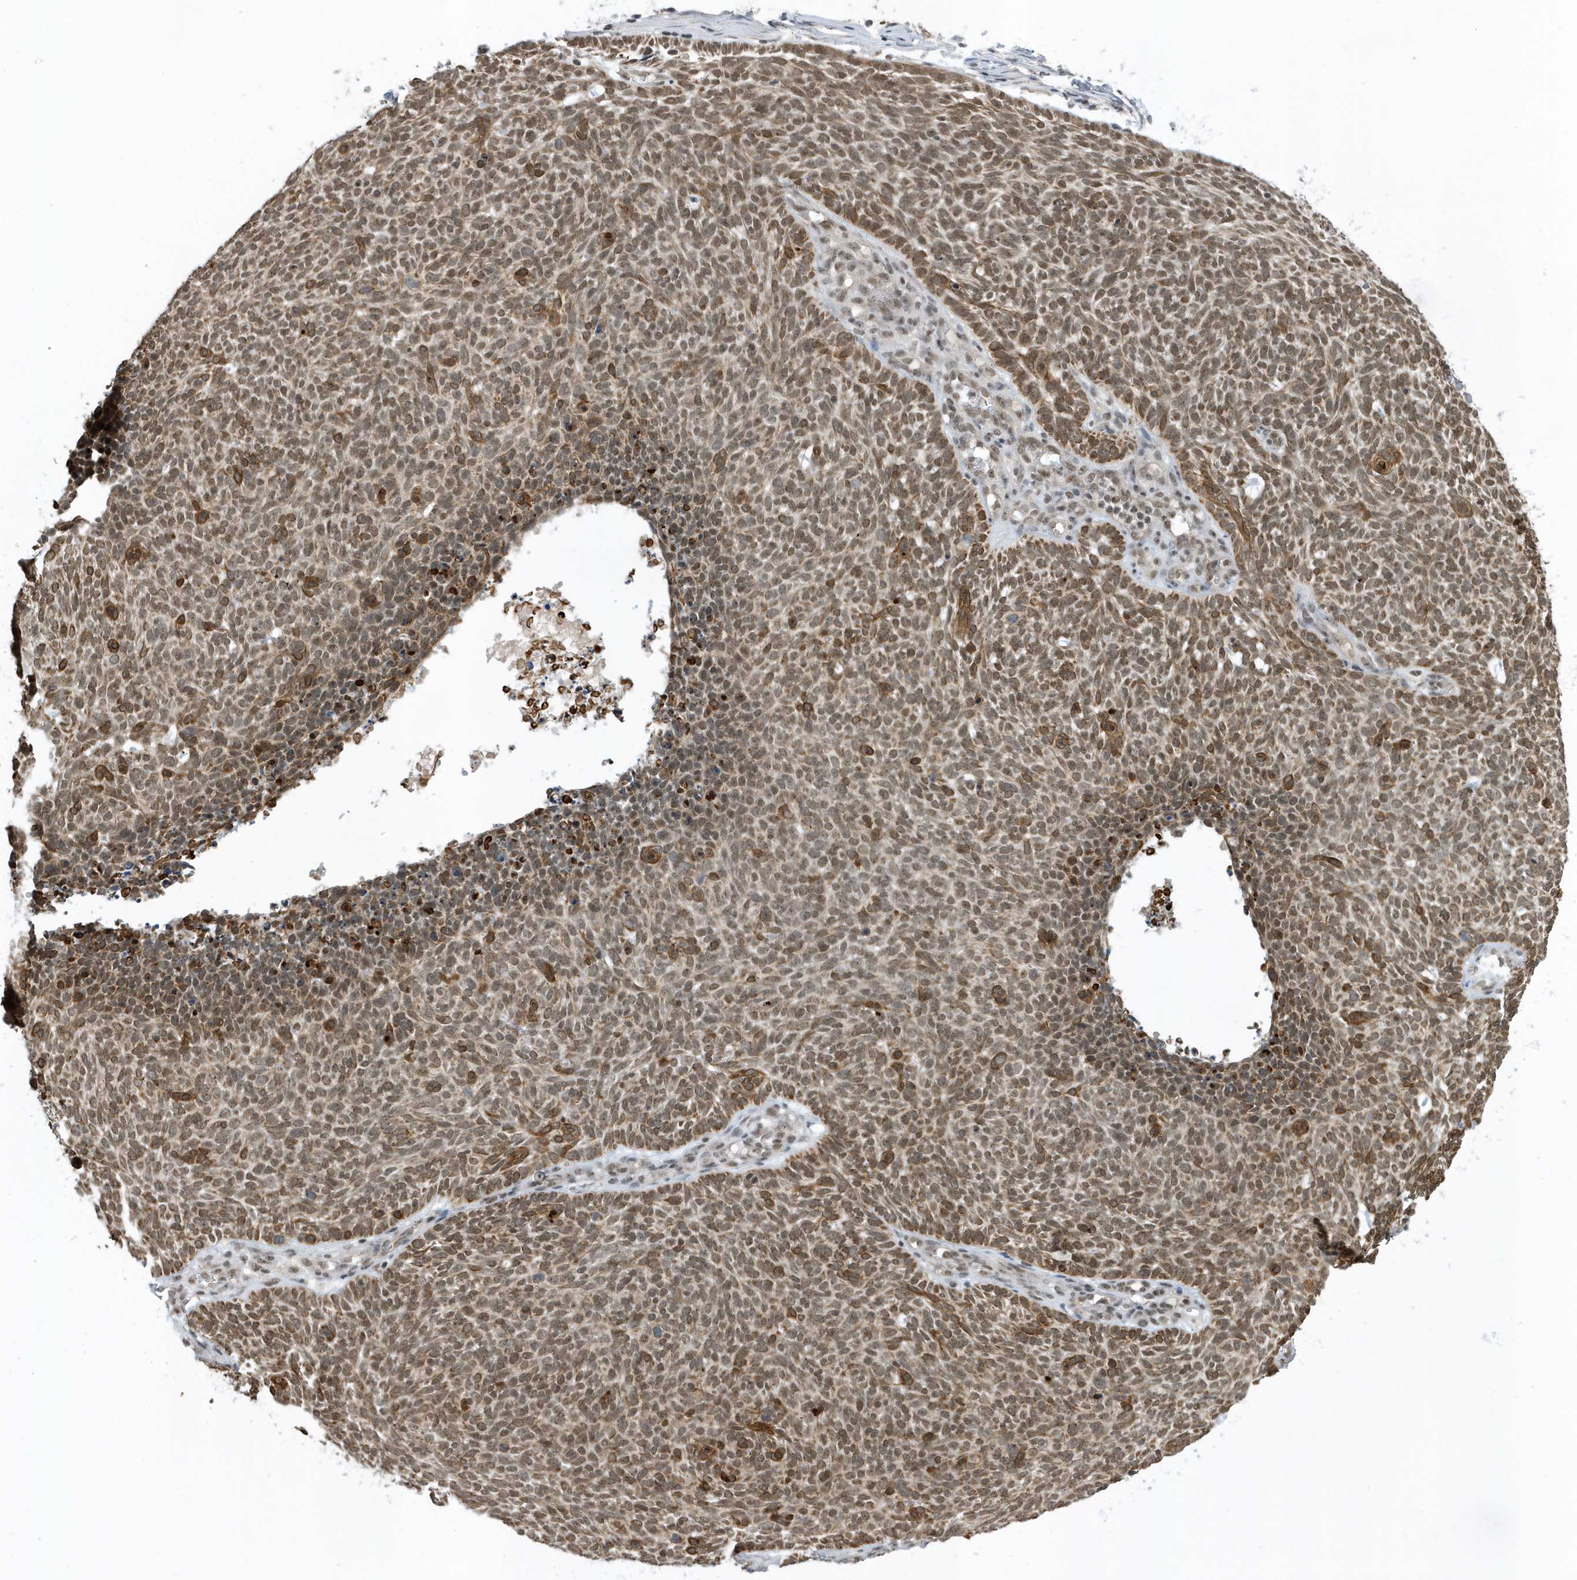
{"staining": {"intensity": "moderate", "quantity": ">75%", "location": "cytoplasmic/membranous,nuclear"}, "tissue": "skin cancer", "cell_type": "Tumor cells", "image_type": "cancer", "snomed": [{"axis": "morphology", "description": "Squamous cell carcinoma, NOS"}, {"axis": "topography", "description": "Skin"}], "caption": "A micrograph showing moderate cytoplasmic/membranous and nuclear expression in about >75% of tumor cells in skin cancer (squamous cell carcinoma), as visualized by brown immunohistochemical staining.", "gene": "ZNF740", "patient": {"sex": "female", "age": 90}}